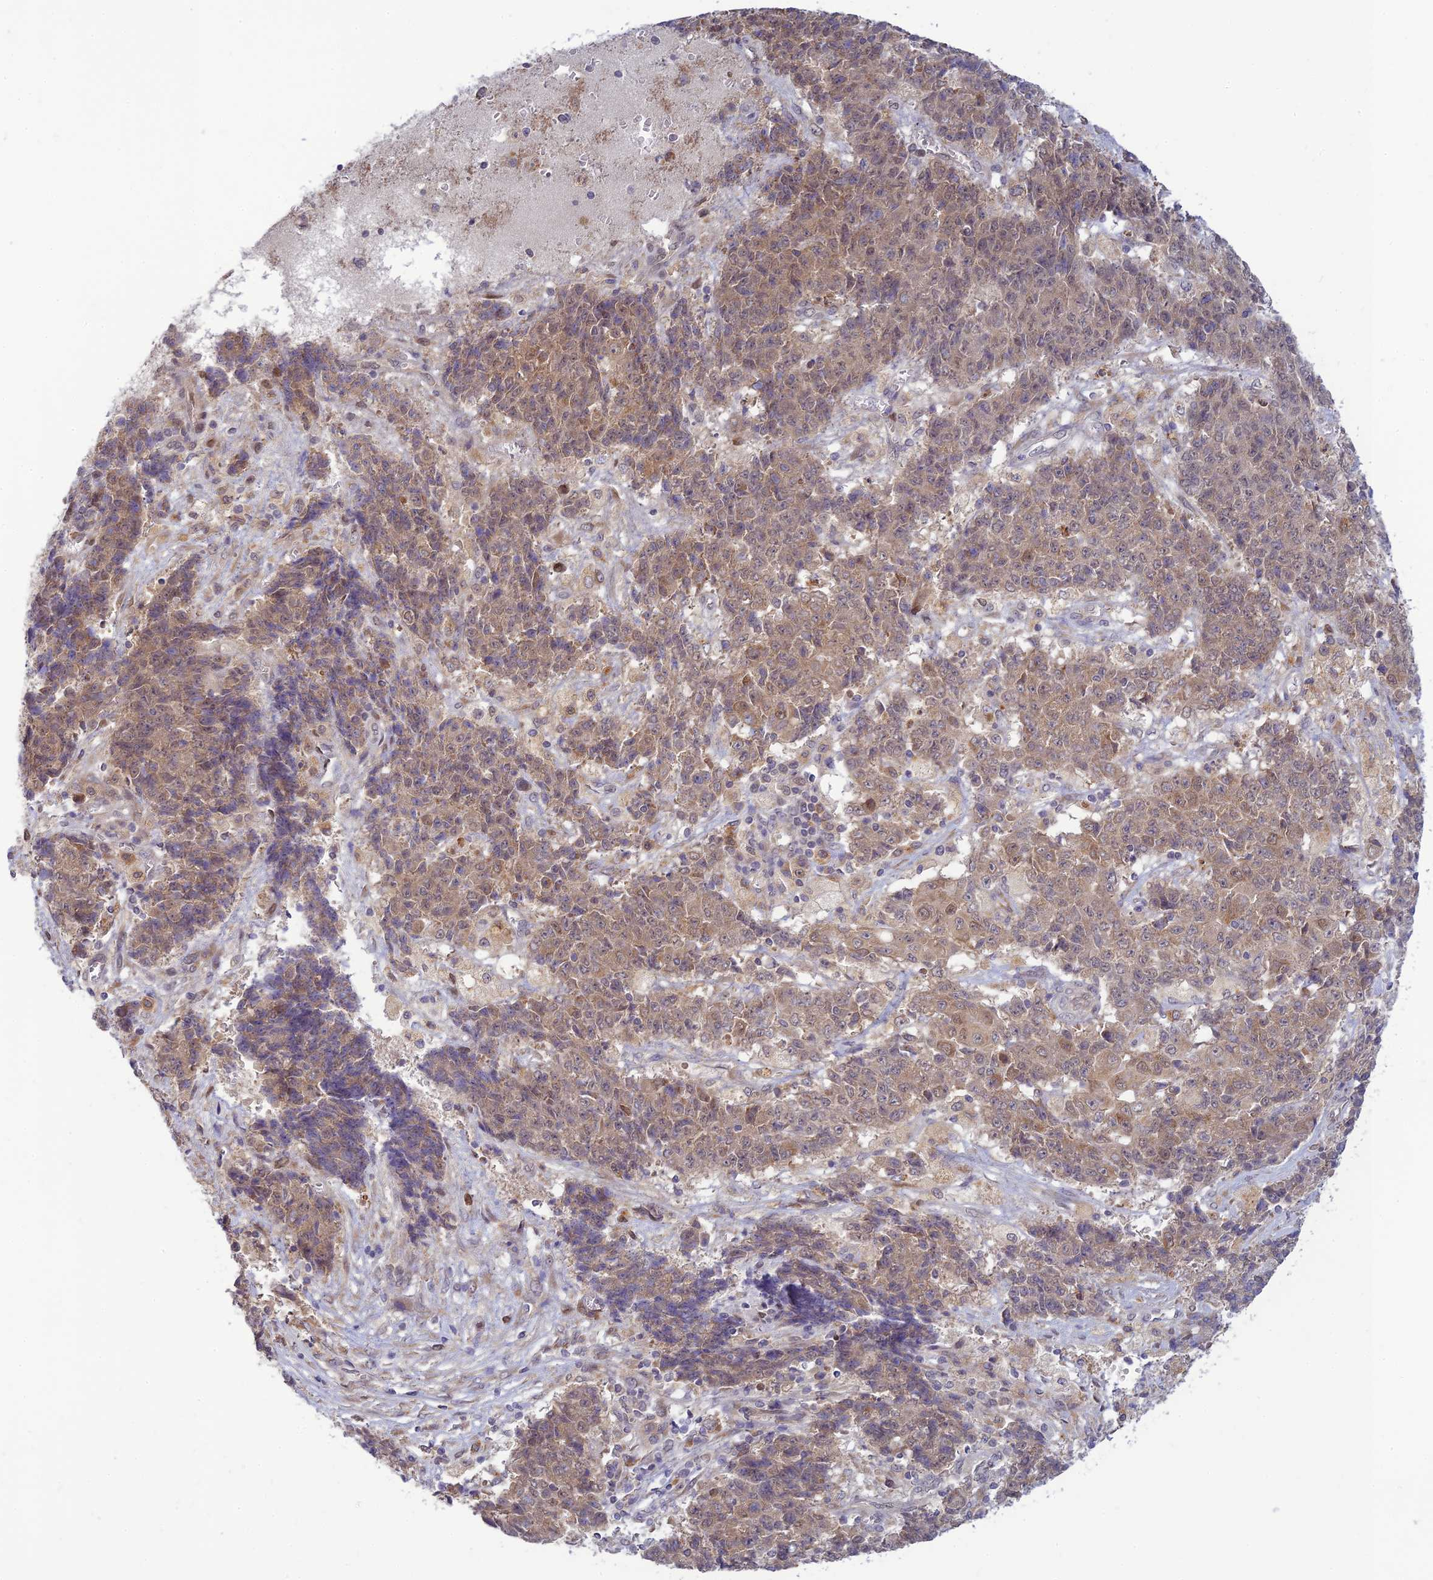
{"staining": {"intensity": "weak", "quantity": ">75%", "location": "cytoplasmic/membranous,nuclear"}, "tissue": "ovarian cancer", "cell_type": "Tumor cells", "image_type": "cancer", "snomed": [{"axis": "morphology", "description": "Carcinoma, endometroid"}, {"axis": "topography", "description": "Ovary"}], "caption": "Immunohistochemistry (IHC) histopathology image of neoplastic tissue: human ovarian cancer stained using immunohistochemistry exhibits low levels of weak protein expression localized specifically in the cytoplasmic/membranous and nuclear of tumor cells, appearing as a cytoplasmic/membranous and nuclear brown color.", "gene": "SKIC8", "patient": {"sex": "female", "age": 42}}